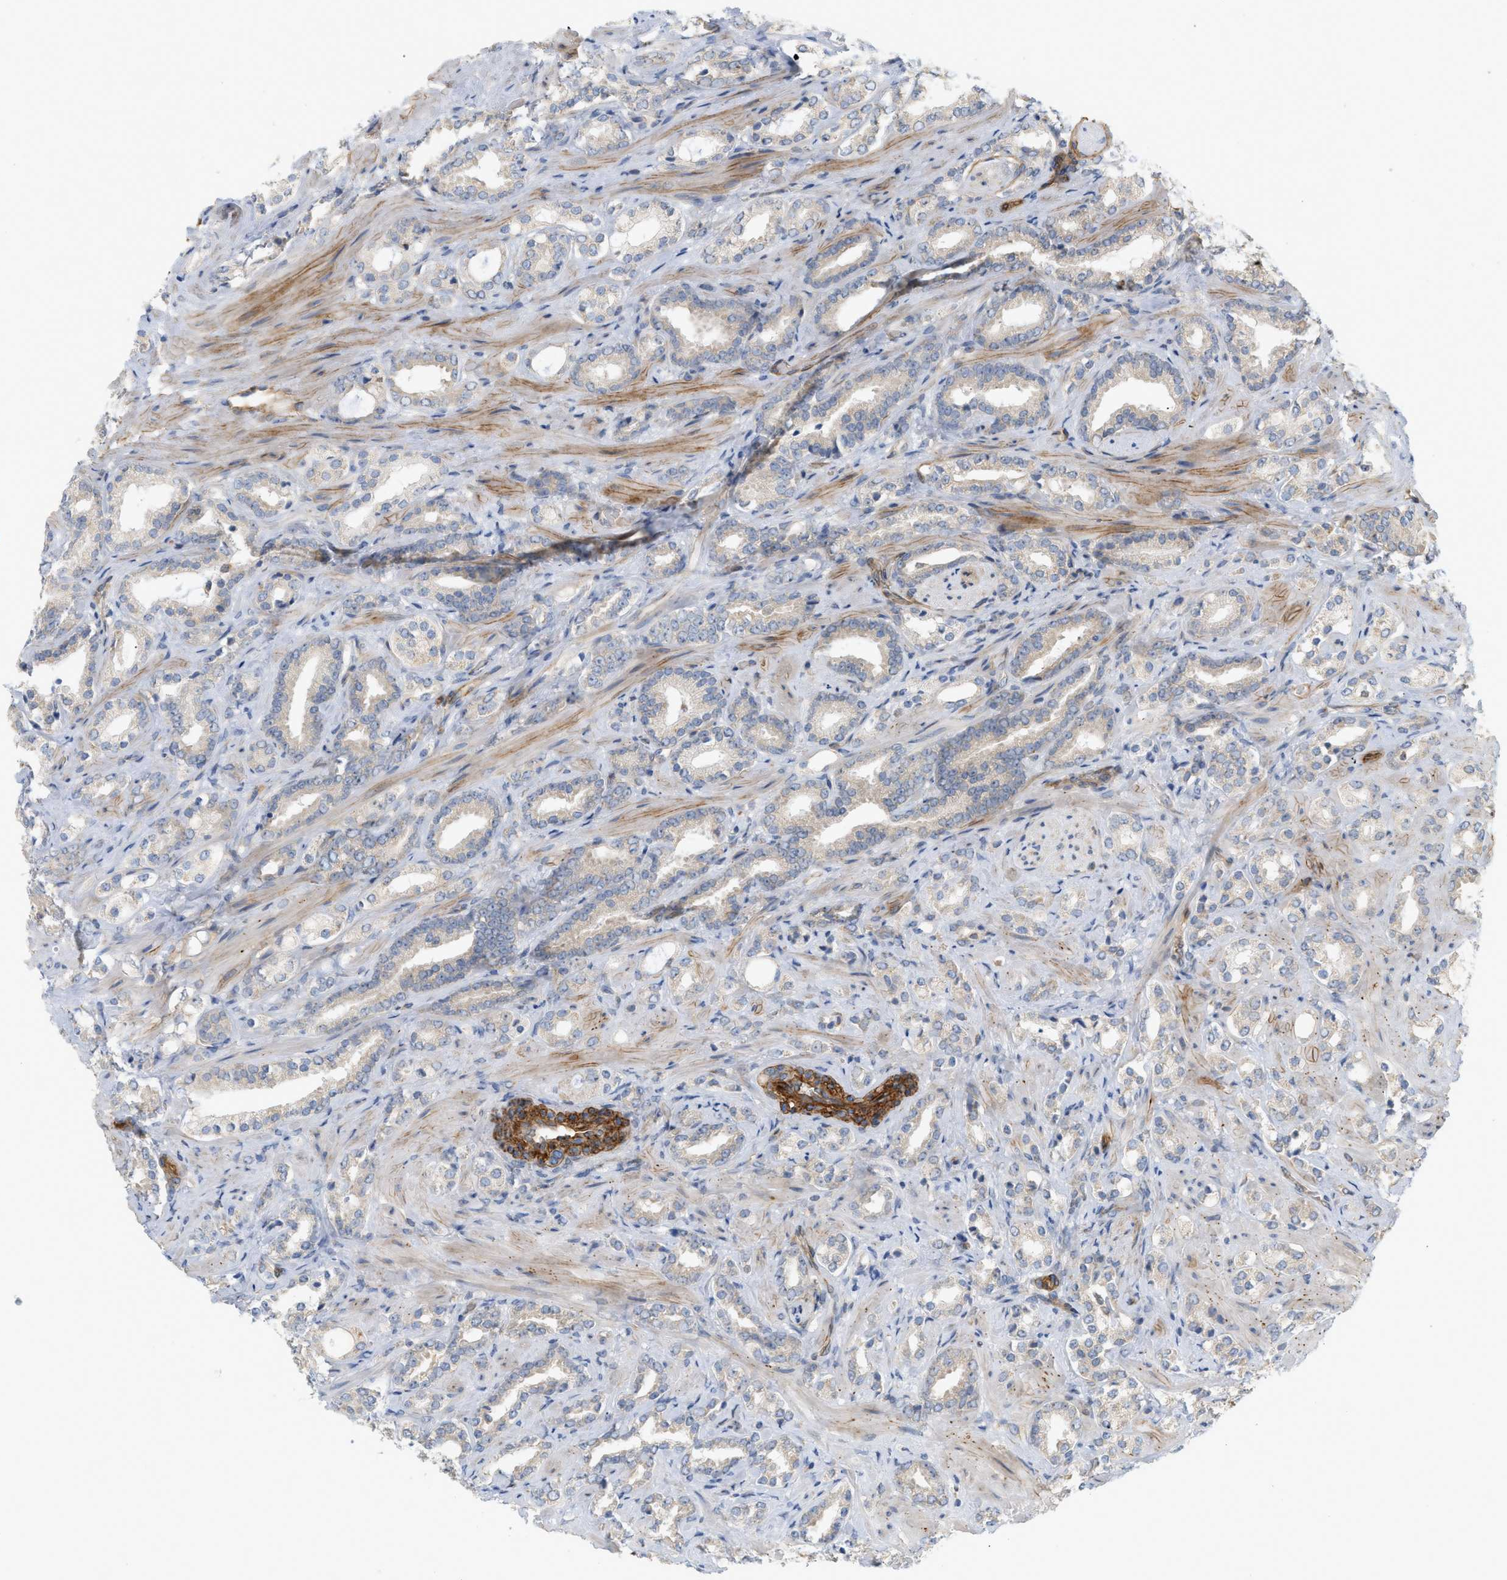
{"staining": {"intensity": "weak", "quantity": "25%-75%", "location": "cytoplasmic/membranous"}, "tissue": "prostate cancer", "cell_type": "Tumor cells", "image_type": "cancer", "snomed": [{"axis": "morphology", "description": "Adenocarcinoma, High grade"}, {"axis": "topography", "description": "Prostate"}], "caption": "Protein expression by immunohistochemistry exhibits weak cytoplasmic/membranous staining in approximately 25%-75% of tumor cells in prostate cancer (high-grade adenocarcinoma). Using DAB (3,3'-diaminobenzidine) (brown) and hematoxylin (blue) stains, captured at high magnification using brightfield microscopy.", "gene": "SVOP", "patient": {"sex": "male", "age": 64}}